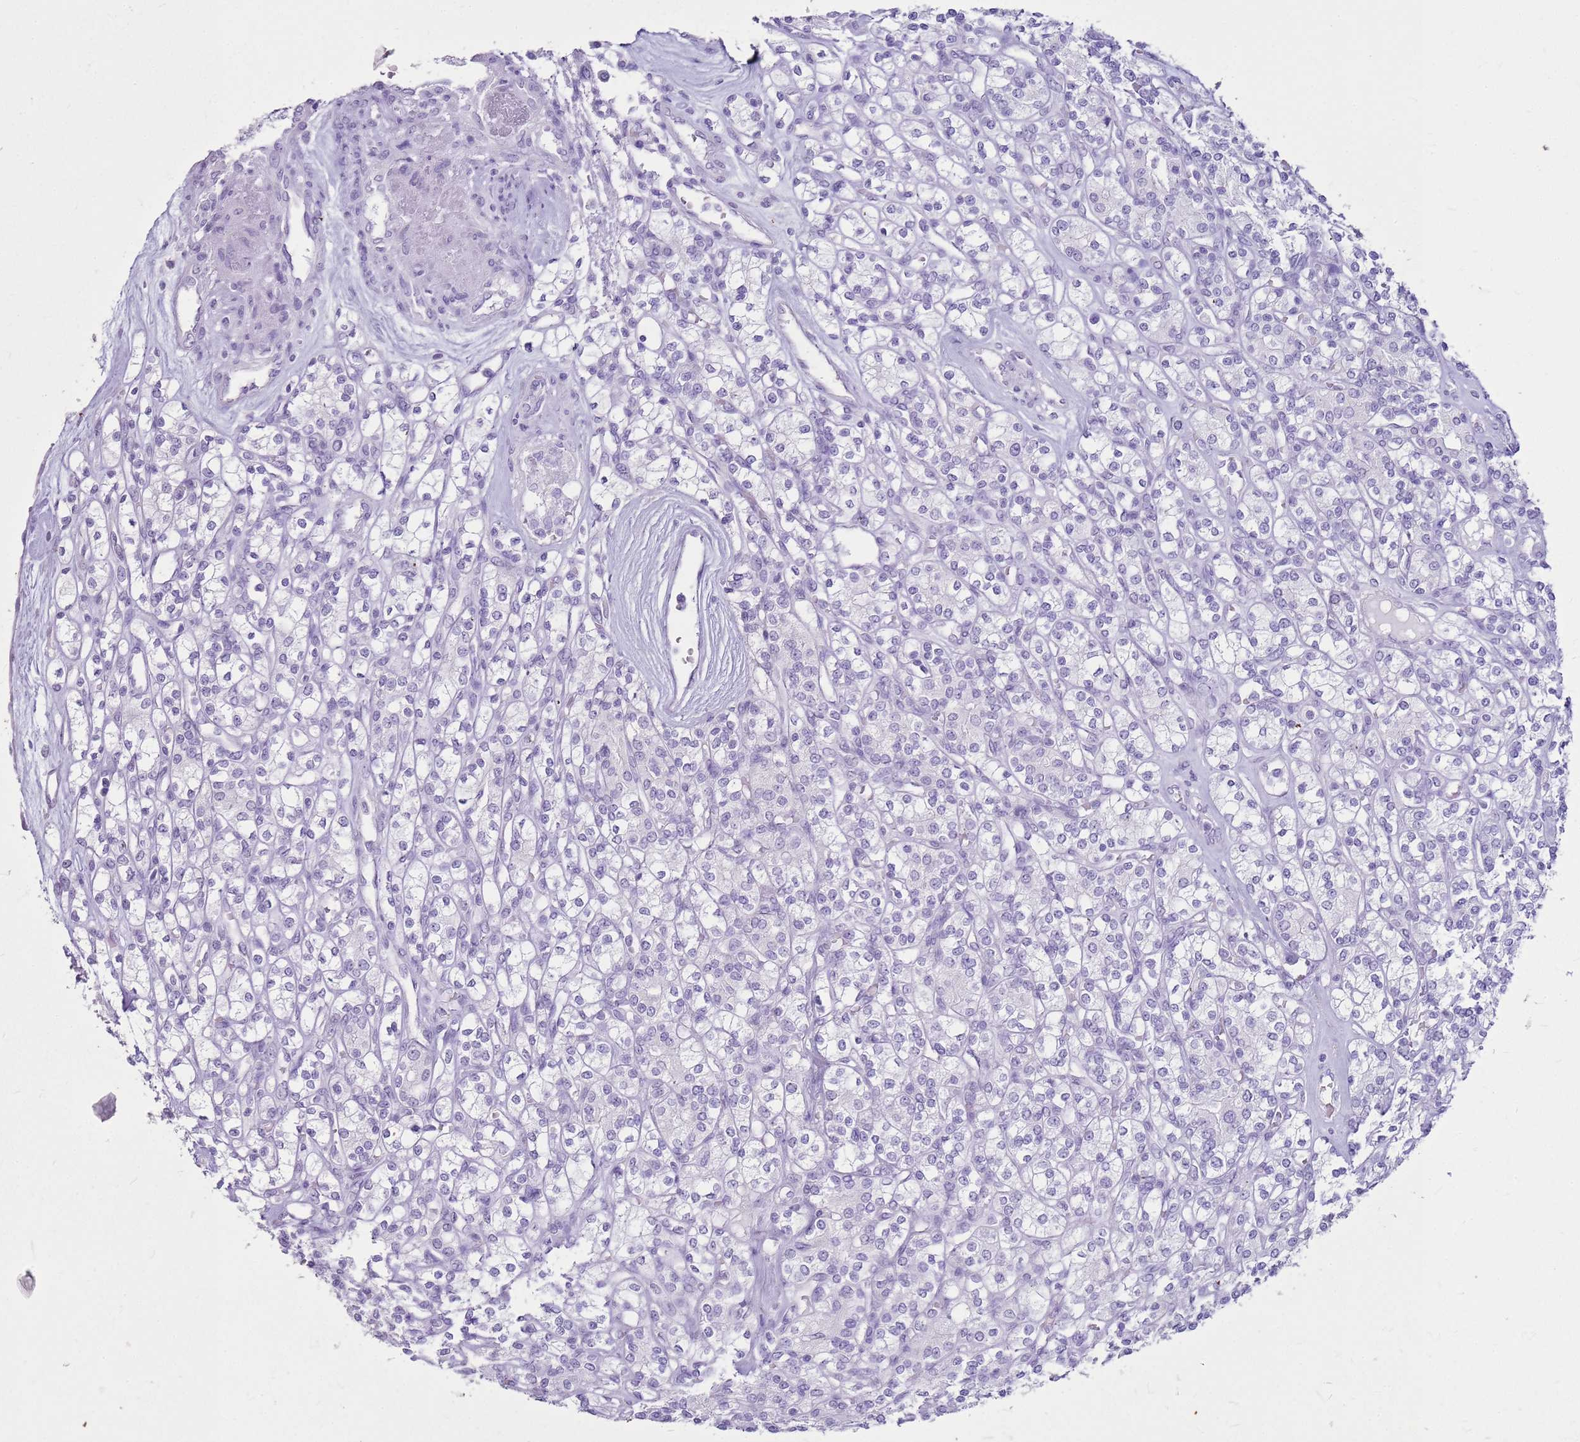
{"staining": {"intensity": "negative", "quantity": "none", "location": "none"}, "tissue": "renal cancer", "cell_type": "Tumor cells", "image_type": "cancer", "snomed": [{"axis": "morphology", "description": "Adenocarcinoma, NOS"}, {"axis": "topography", "description": "Kidney"}], "caption": "The immunohistochemistry (IHC) image has no significant expression in tumor cells of renal cancer tissue. Nuclei are stained in blue.", "gene": "CA8", "patient": {"sex": "male", "age": 77}}